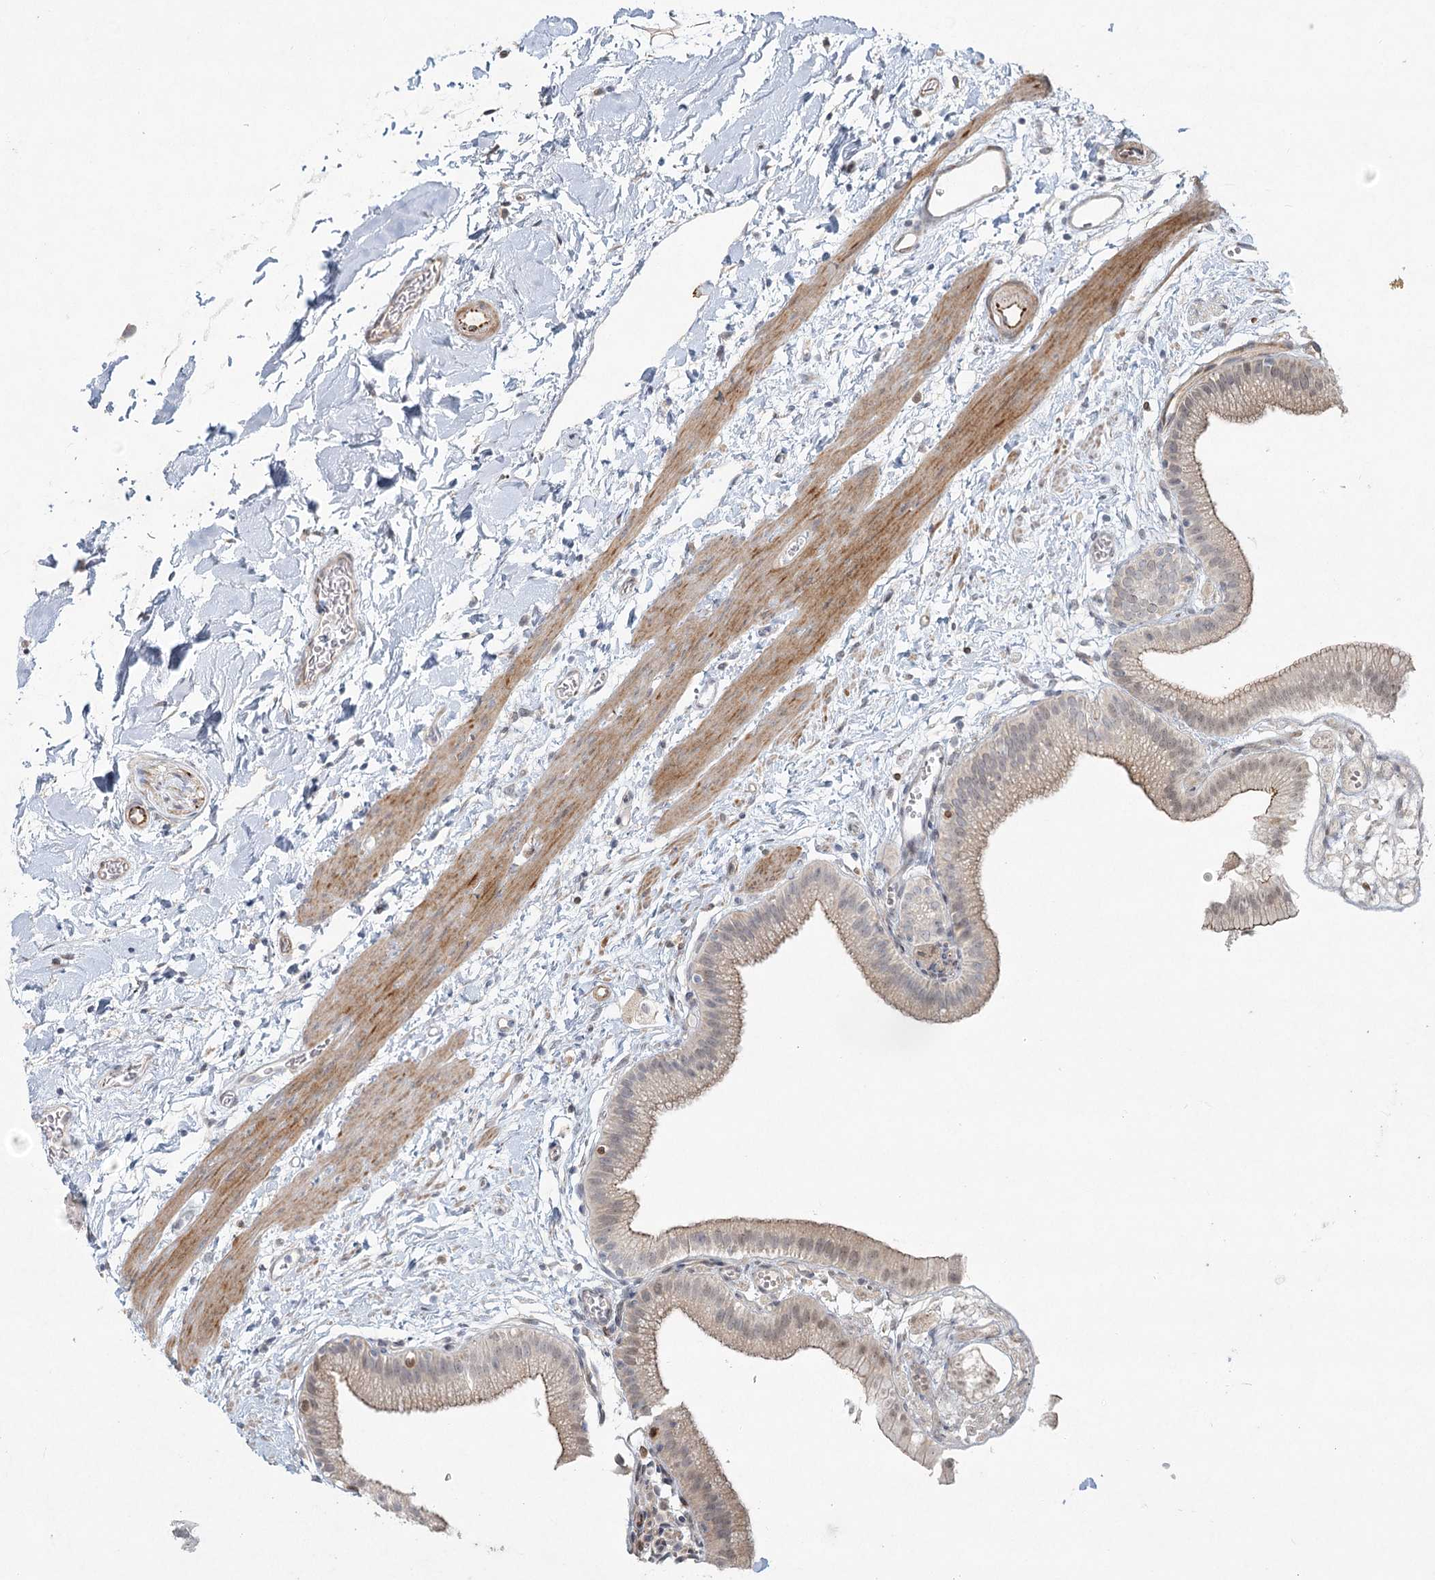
{"staining": {"intensity": "weak", "quantity": "<25%", "location": "cytoplasmic/membranous"}, "tissue": "gallbladder", "cell_type": "Glandular cells", "image_type": "normal", "snomed": [{"axis": "morphology", "description": "Normal tissue, NOS"}, {"axis": "topography", "description": "Gallbladder"}], "caption": "Immunohistochemical staining of normal human gallbladder shows no significant staining in glandular cells. The staining is performed using DAB (3,3'-diaminobenzidine) brown chromogen with nuclei counter-stained in using hematoxylin.", "gene": "LRP2BP", "patient": {"sex": "male", "age": 55}}